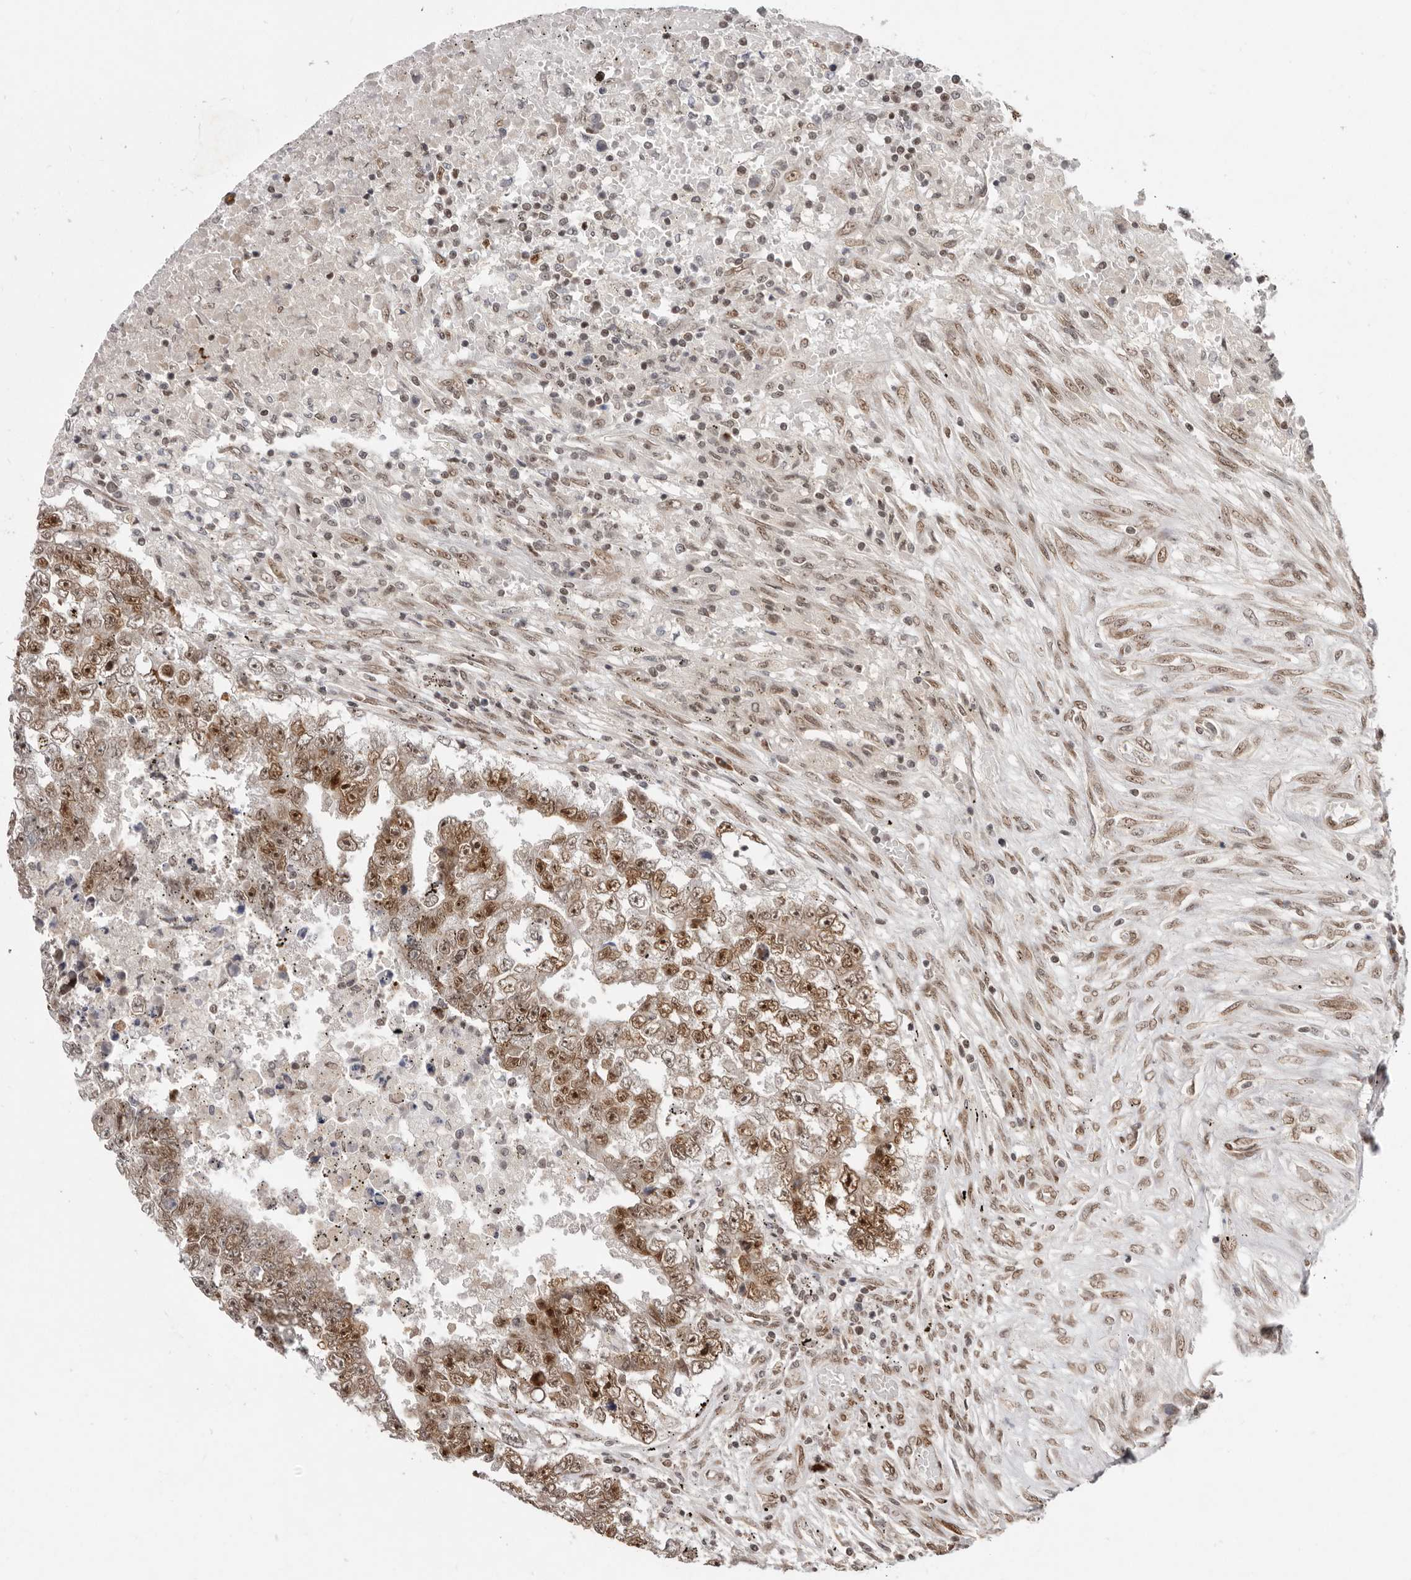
{"staining": {"intensity": "moderate", "quantity": ">75%", "location": "nuclear"}, "tissue": "testis cancer", "cell_type": "Tumor cells", "image_type": "cancer", "snomed": [{"axis": "morphology", "description": "Carcinoma, Embryonal, NOS"}, {"axis": "topography", "description": "Testis"}], "caption": "There is medium levels of moderate nuclear positivity in tumor cells of testis cancer (embryonal carcinoma), as demonstrated by immunohistochemical staining (brown color).", "gene": "CHTOP", "patient": {"sex": "male", "age": 25}}